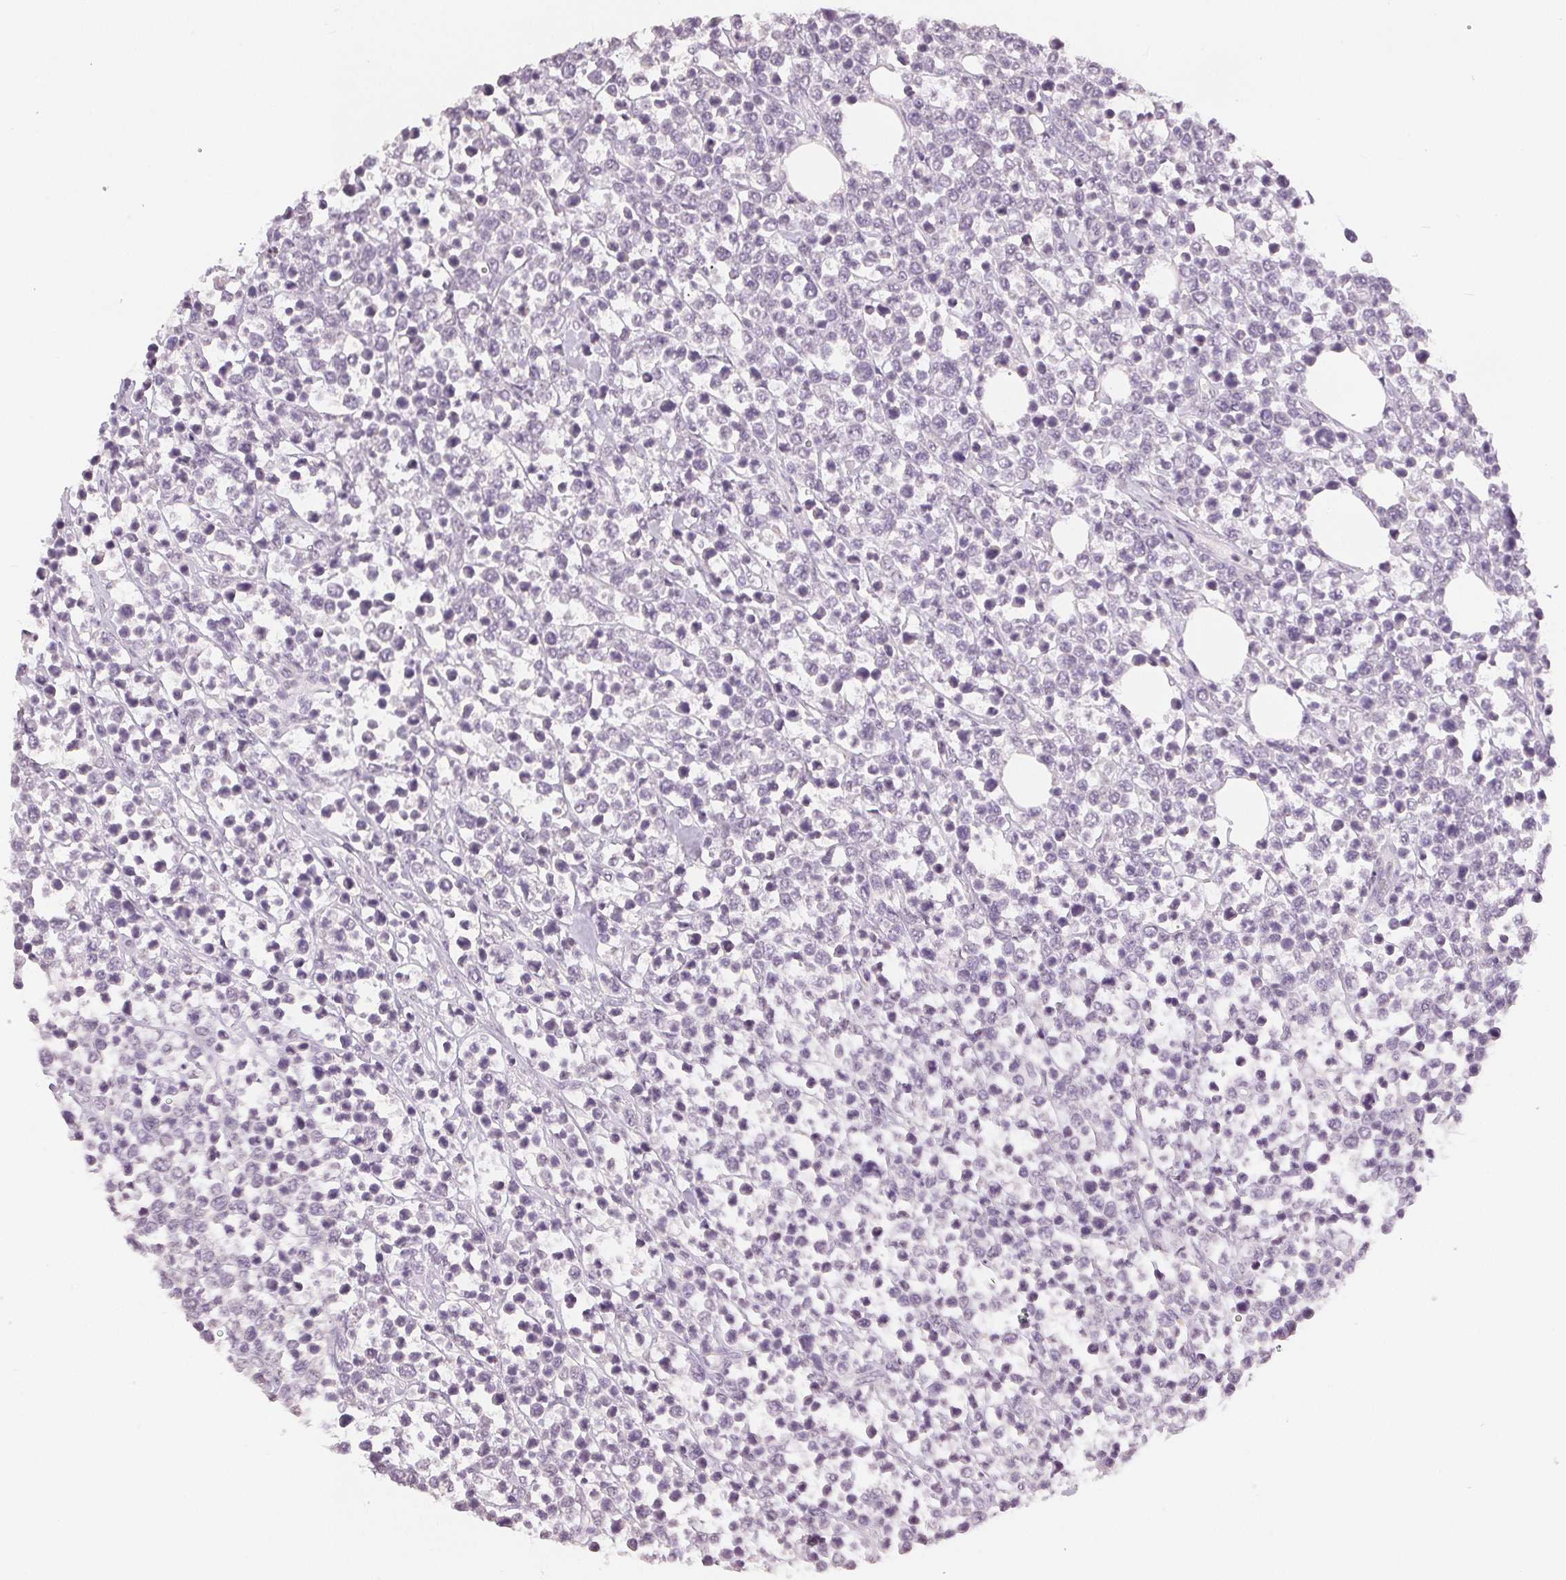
{"staining": {"intensity": "negative", "quantity": "none", "location": "none"}, "tissue": "lymphoma", "cell_type": "Tumor cells", "image_type": "cancer", "snomed": [{"axis": "morphology", "description": "Malignant lymphoma, non-Hodgkin's type, High grade"}, {"axis": "topography", "description": "Soft tissue"}], "caption": "The image demonstrates no significant staining in tumor cells of lymphoma.", "gene": "SLC27A5", "patient": {"sex": "female", "age": 56}}